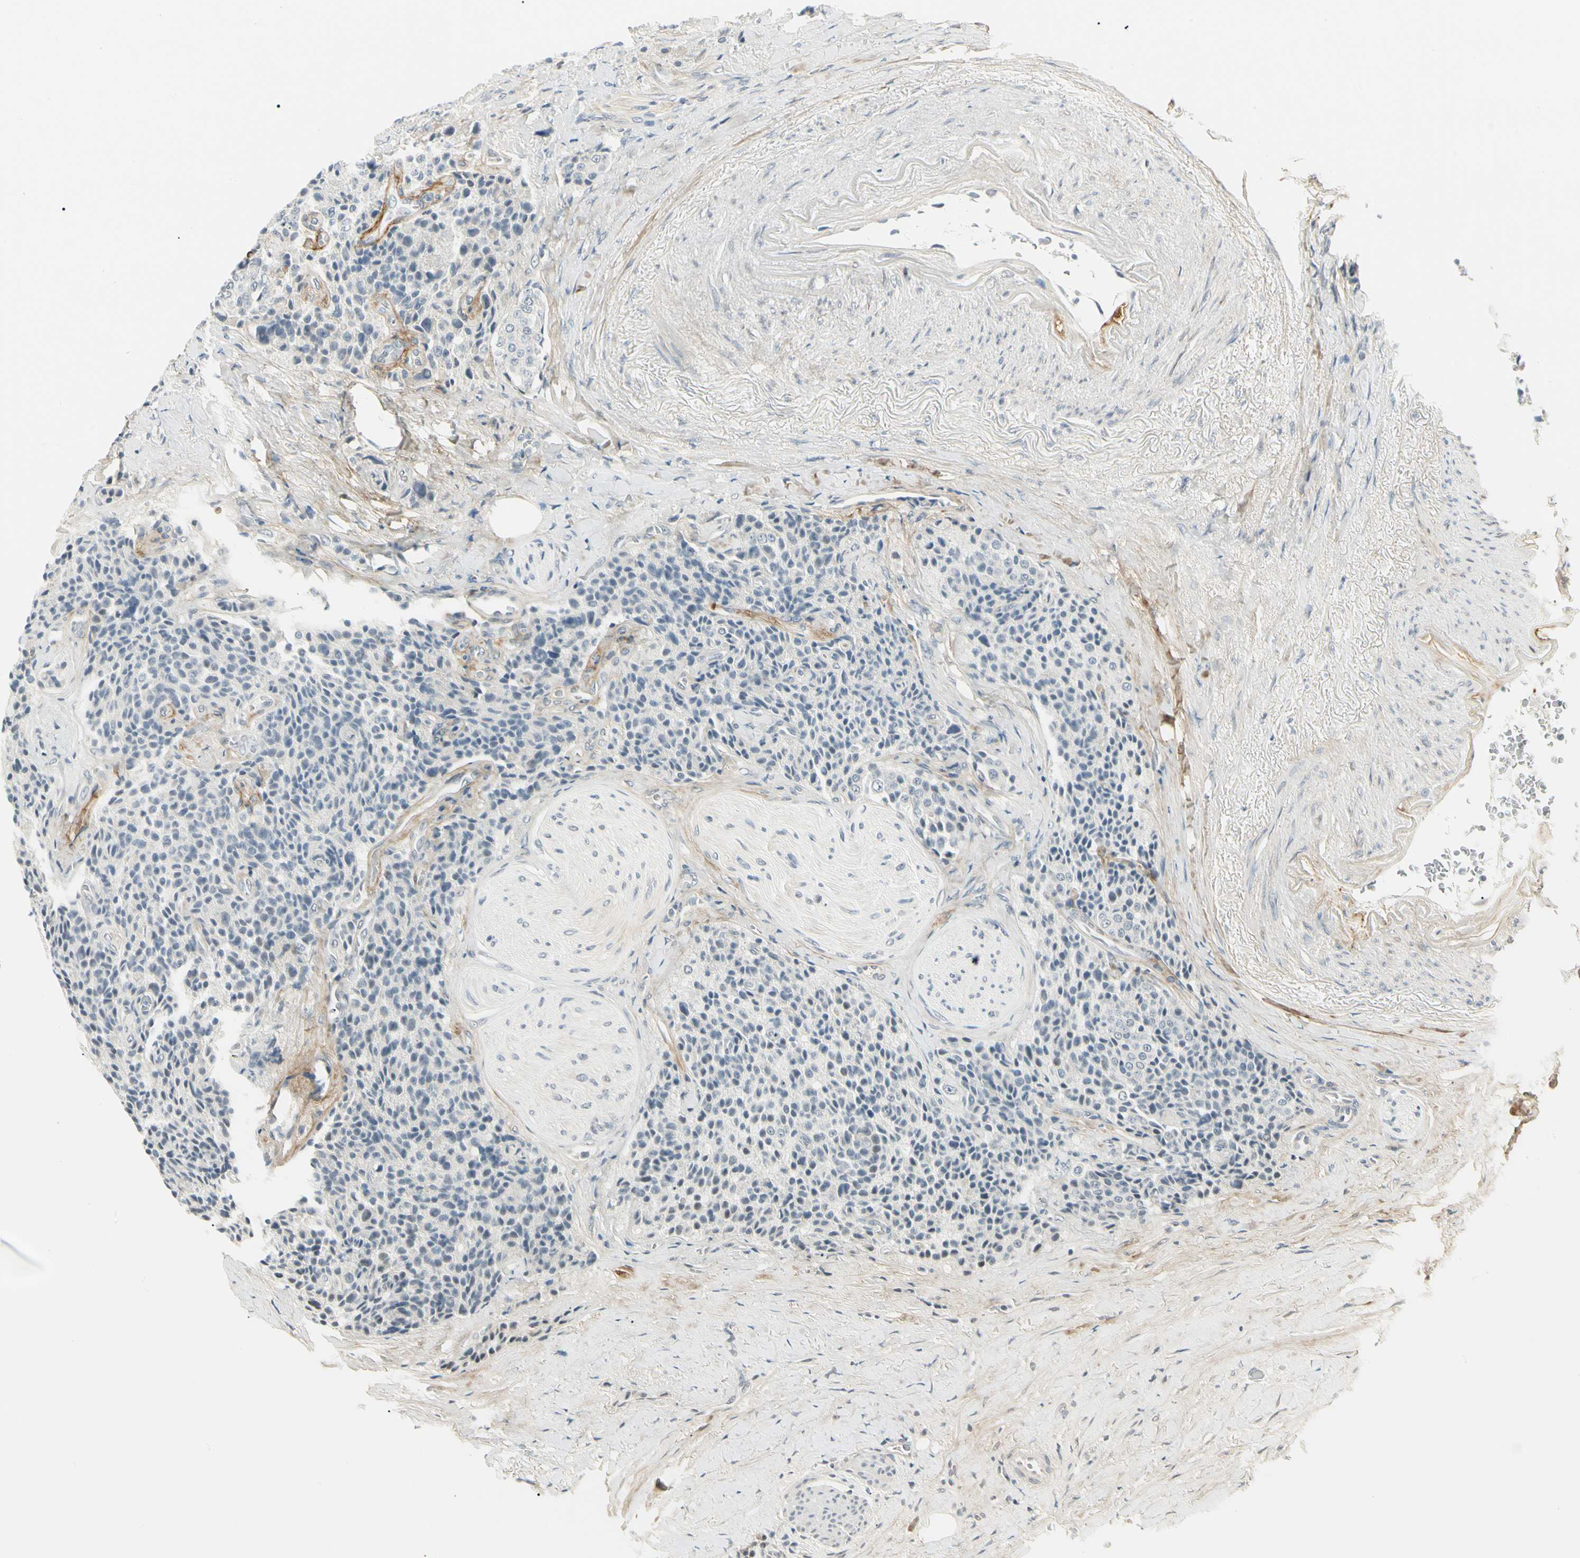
{"staining": {"intensity": "negative", "quantity": "none", "location": "none"}, "tissue": "carcinoid", "cell_type": "Tumor cells", "image_type": "cancer", "snomed": [{"axis": "morphology", "description": "Carcinoid, malignant, NOS"}, {"axis": "topography", "description": "Colon"}], "caption": "Immunohistochemical staining of carcinoid exhibits no significant expression in tumor cells.", "gene": "ASPN", "patient": {"sex": "female", "age": 61}}